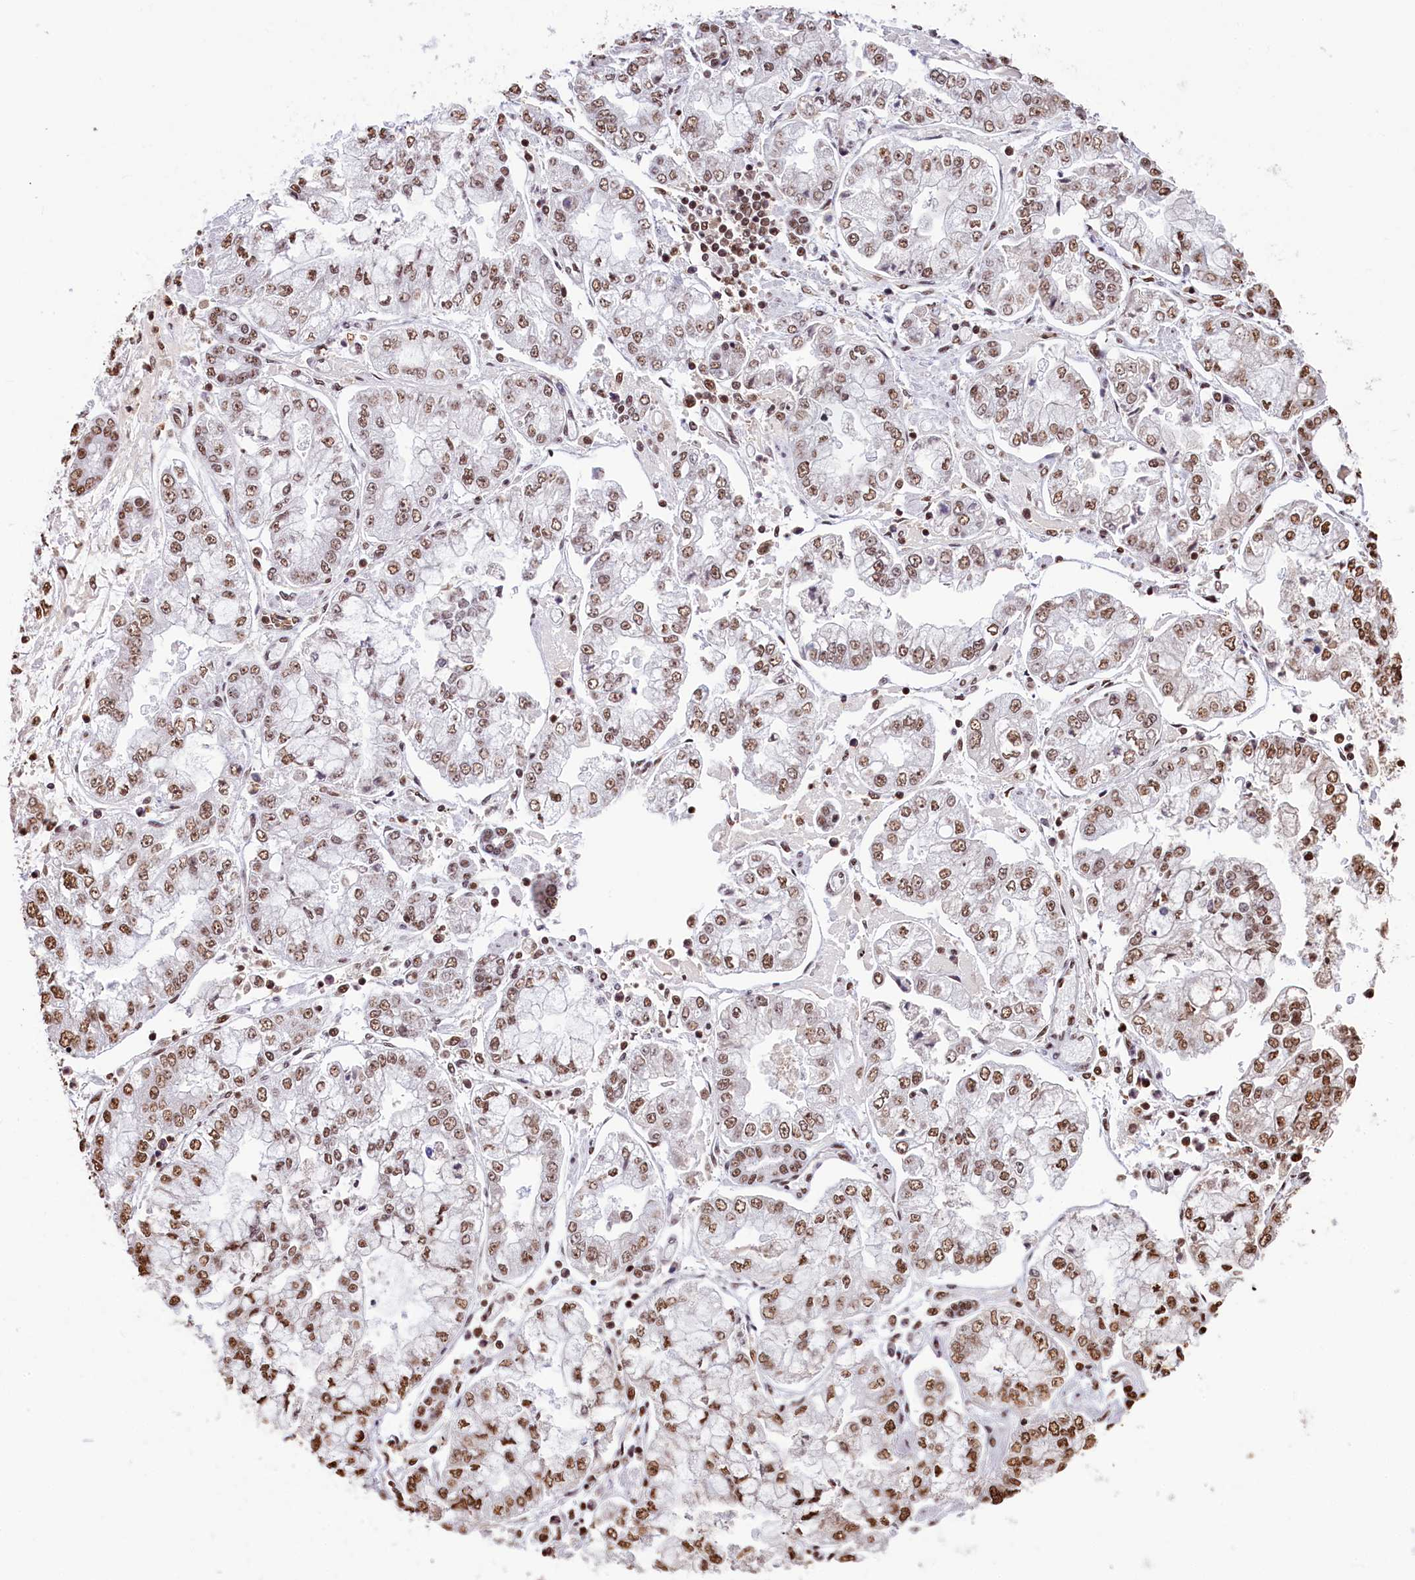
{"staining": {"intensity": "moderate", "quantity": ">75%", "location": "nuclear"}, "tissue": "stomach cancer", "cell_type": "Tumor cells", "image_type": "cancer", "snomed": [{"axis": "morphology", "description": "Adenocarcinoma, NOS"}, {"axis": "topography", "description": "Stomach"}], "caption": "DAB (3,3'-diaminobenzidine) immunohistochemical staining of stomach cancer (adenocarcinoma) displays moderate nuclear protein positivity in about >75% of tumor cells.", "gene": "SNRPD2", "patient": {"sex": "male", "age": 76}}